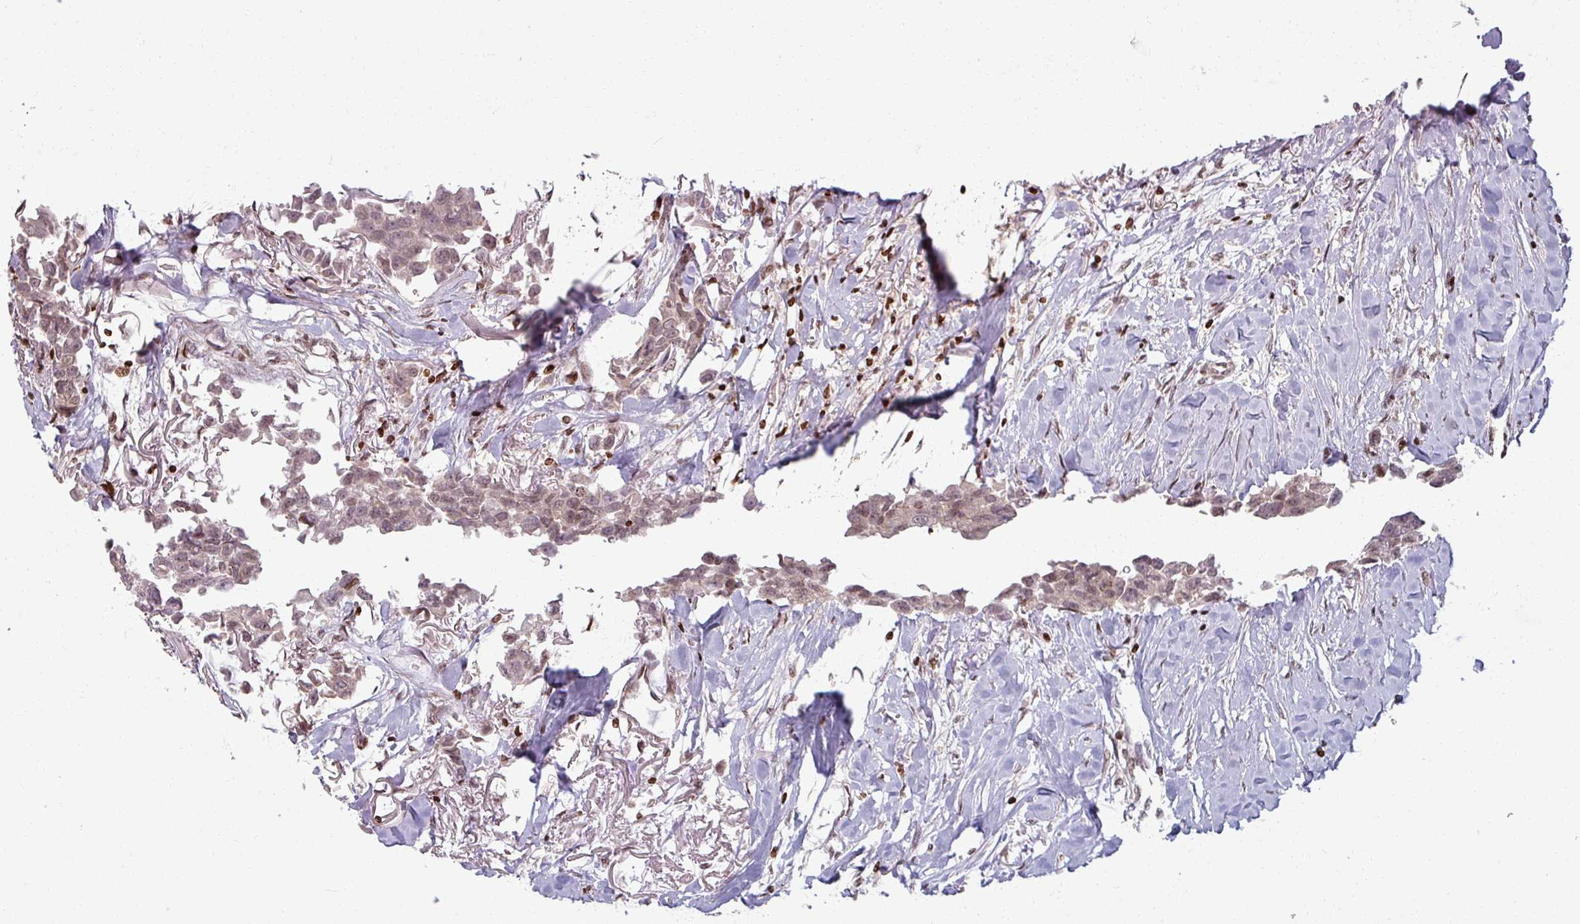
{"staining": {"intensity": "weak", "quantity": ">75%", "location": "cytoplasmic/membranous,nuclear"}, "tissue": "breast cancer", "cell_type": "Tumor cells", "image_type": "cancer", "snomed": [{"axis": "morphology", "description": "Duct carcinoma"}, {"axis": "topography", "description": "Breast"}], "caption": "Invasive ductal carcinoma (breast) stained with a brown dye displays weak cytoplasmic/membranous and nuclear positive positivity in approximately >75% of tumor cells.", "gene": "NCOR1", "patient": {"sex": "female", "age": 80}}